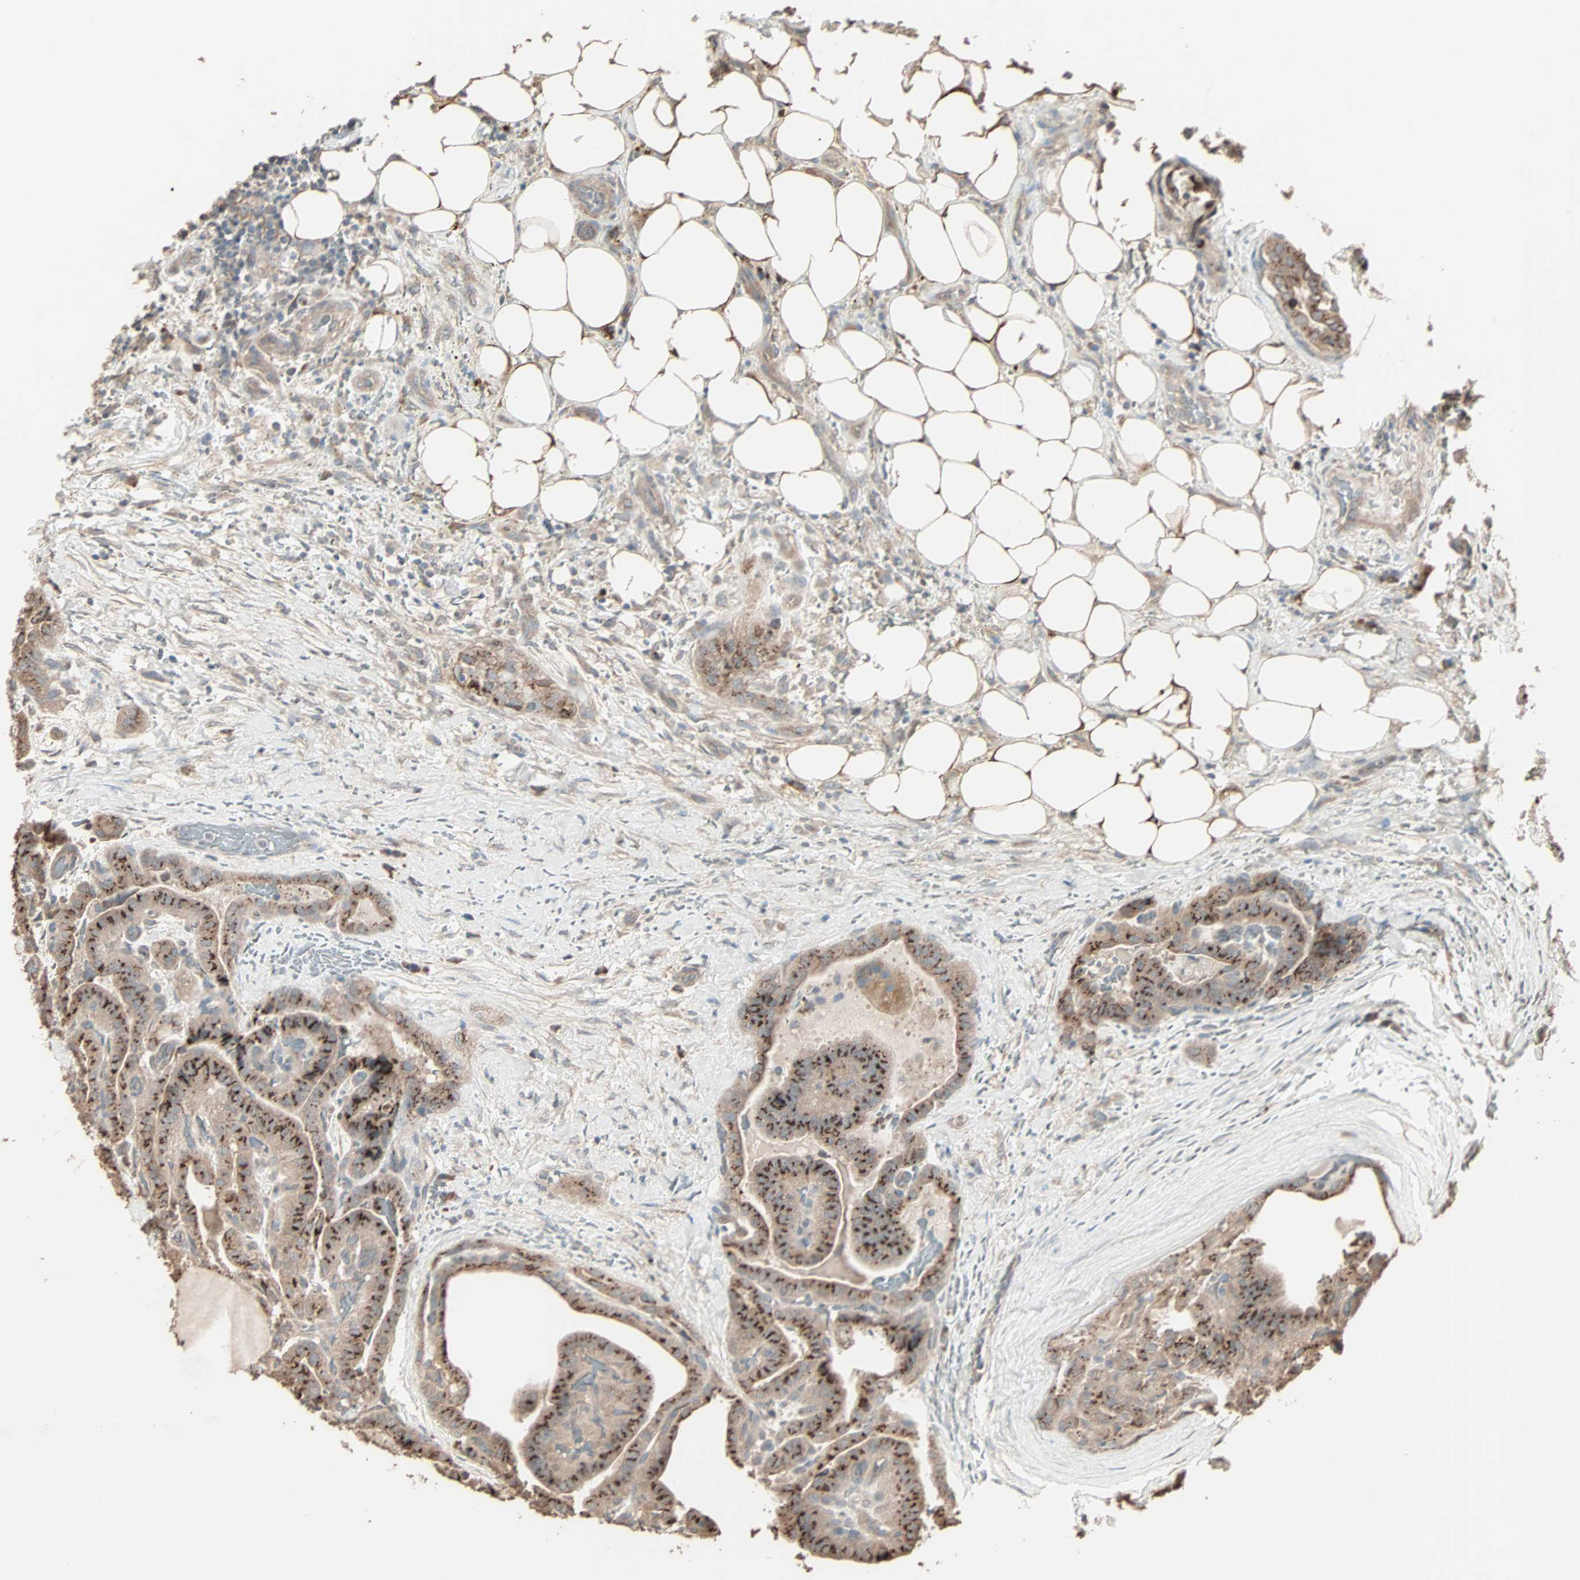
{"staining": {"intensity": "strong", "quantity": ">75%", "location": "cytoplasmic/membranous"}, "tissue": "thyroid cancer", "cell_type": "Tumor cells", "image_type": "cancer", "snomed": [{"axis": "morphology", "description": "Papillary adenocarcinoma, NOS"}, {"axis": "topography", "description": "Thyroid gland"}], "caption": "Protein staining of papillary adenocarcinoma (thyroid) tissue shows strong cytoplasmic/membranous expression in about >75% of tumor cells.", "gene": "GALNT3", "patient": {"sex": "male", "age": 77}}